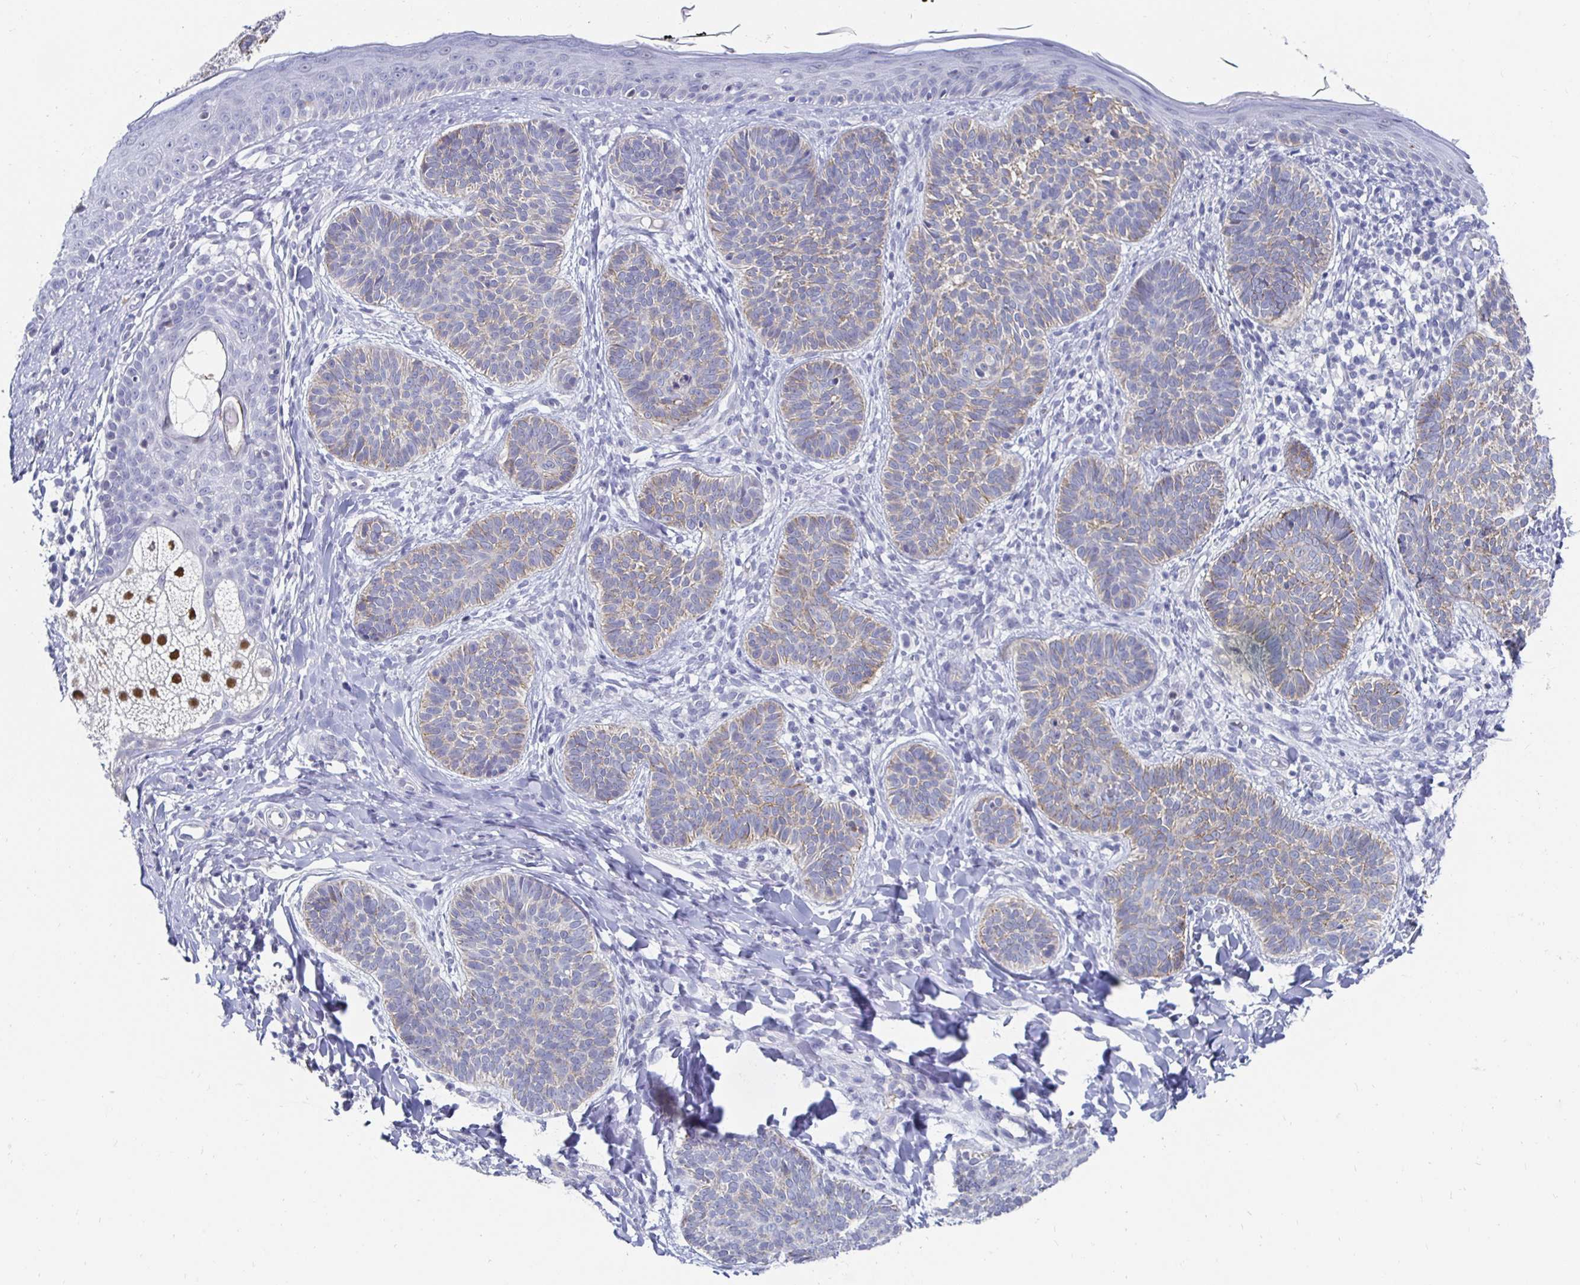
{"staining": {"intensity": "weak", "quantity": "<25%", "location": "cytoplasmic/membranous"}, "tissue": "skin cancer", "cell_type": "Tumor cells", "image_type": "cancer", "snomed": [{"axis": "morphology", "description": "Basal cell carcinoma"}, {"axis": "topography", "description": "Skin"}], "caption": "The photomicrograph exhibits no staining of tumor cells in basal cell carcinoma (skin).", "gene": "NOCT", "patient": {"sex": "male", "age": 54}}